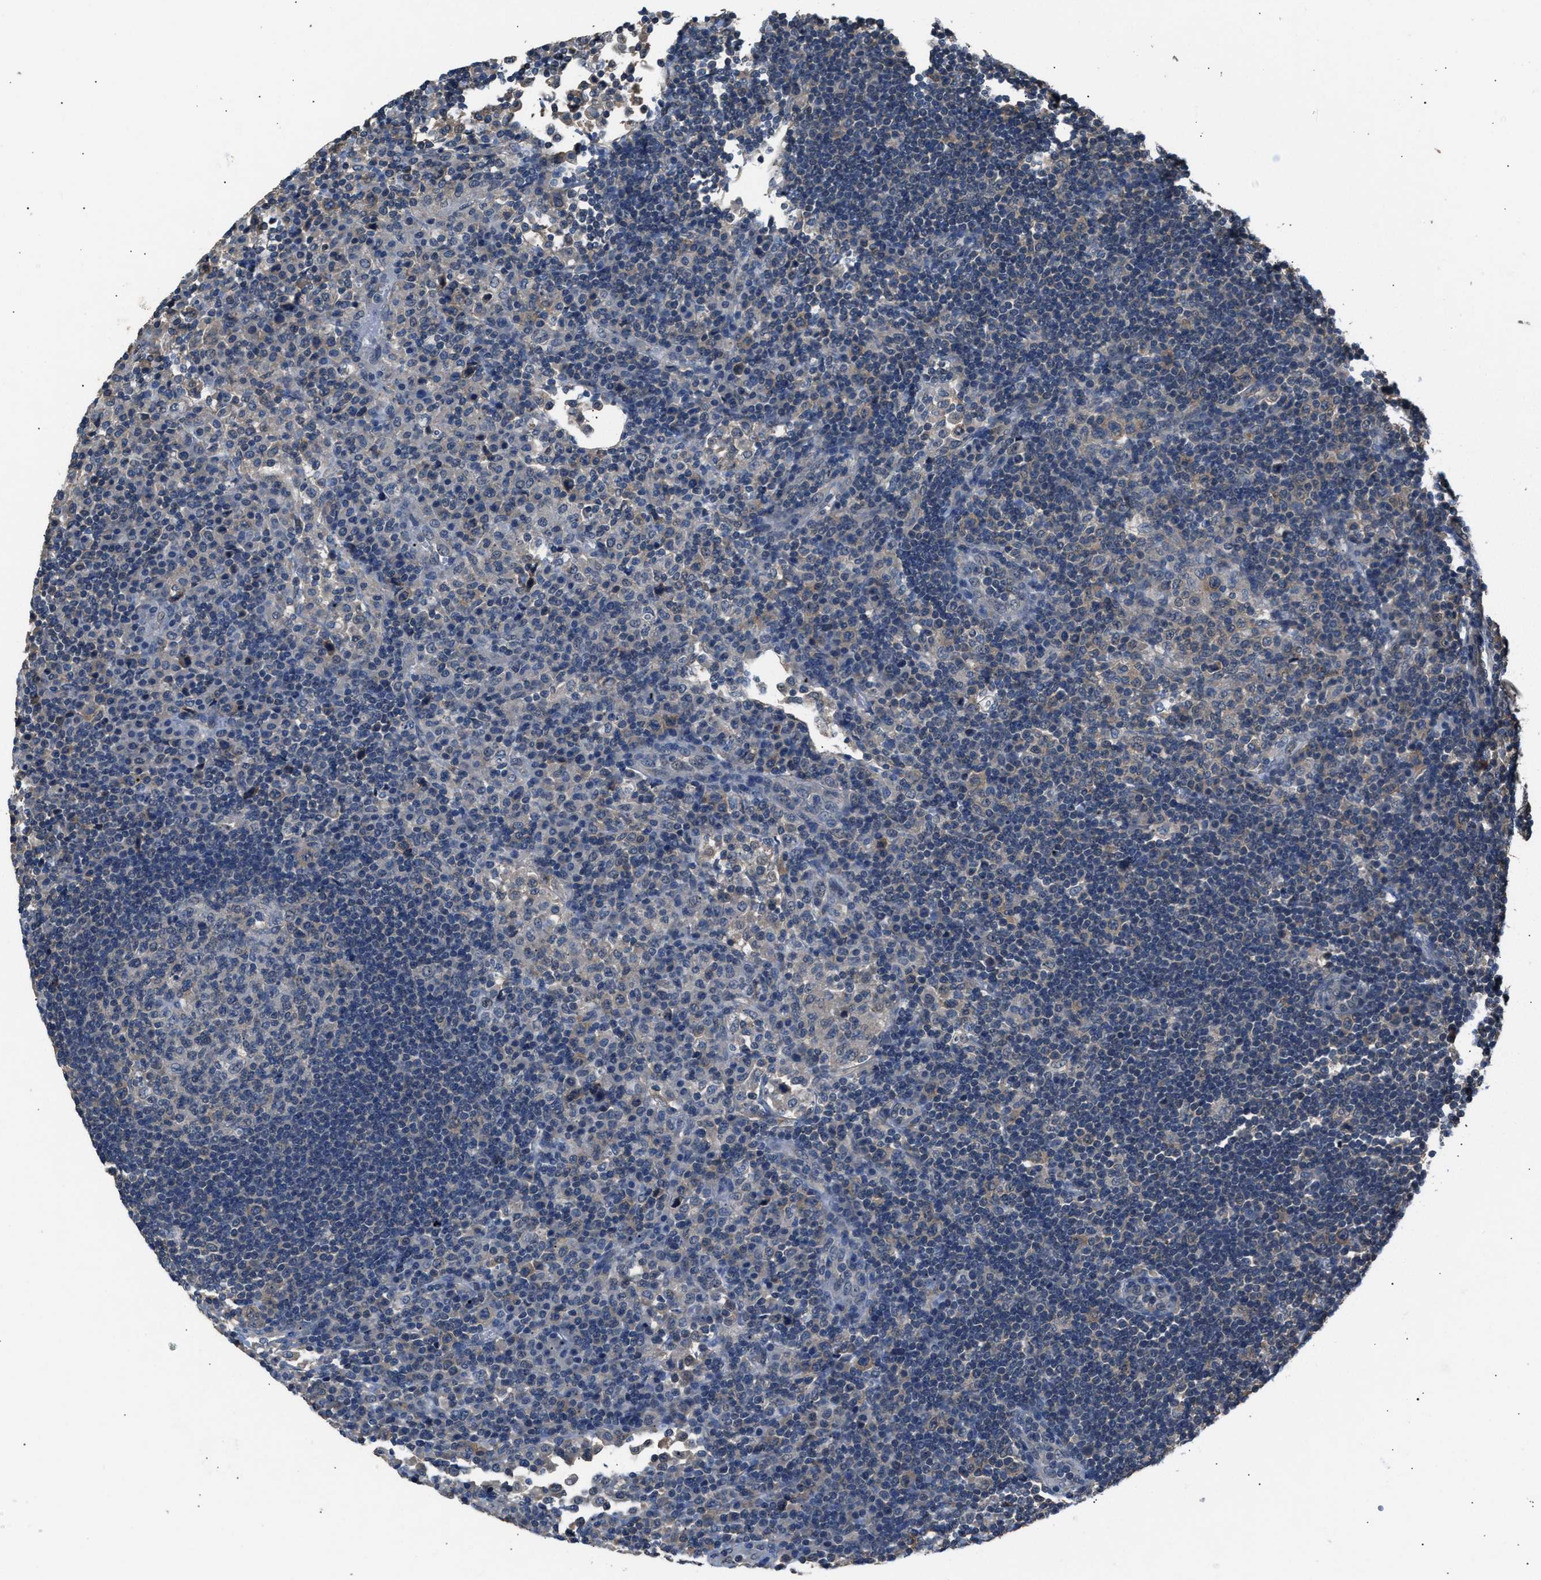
{"staining": {"intensity": "negative", "quantity": "none", "location": "none"}, "tissue": "lymph node", "cell_type": "Germinal center cells", "image_type": "normal", "snomed": [{"axis": "morphology", "description": "Normal tissue, NOS"}, {"axis": "topography", "description": "Lymph node"}], "caption": "Micrograph shows no protein staining in germinal center cells of normal lymph node. (Brightfield microscopy of DAB immunohistochemistry (IHC) at high magnification).", "gene": "ABCC9", "patient": {"sex": "female", "age": 53}}